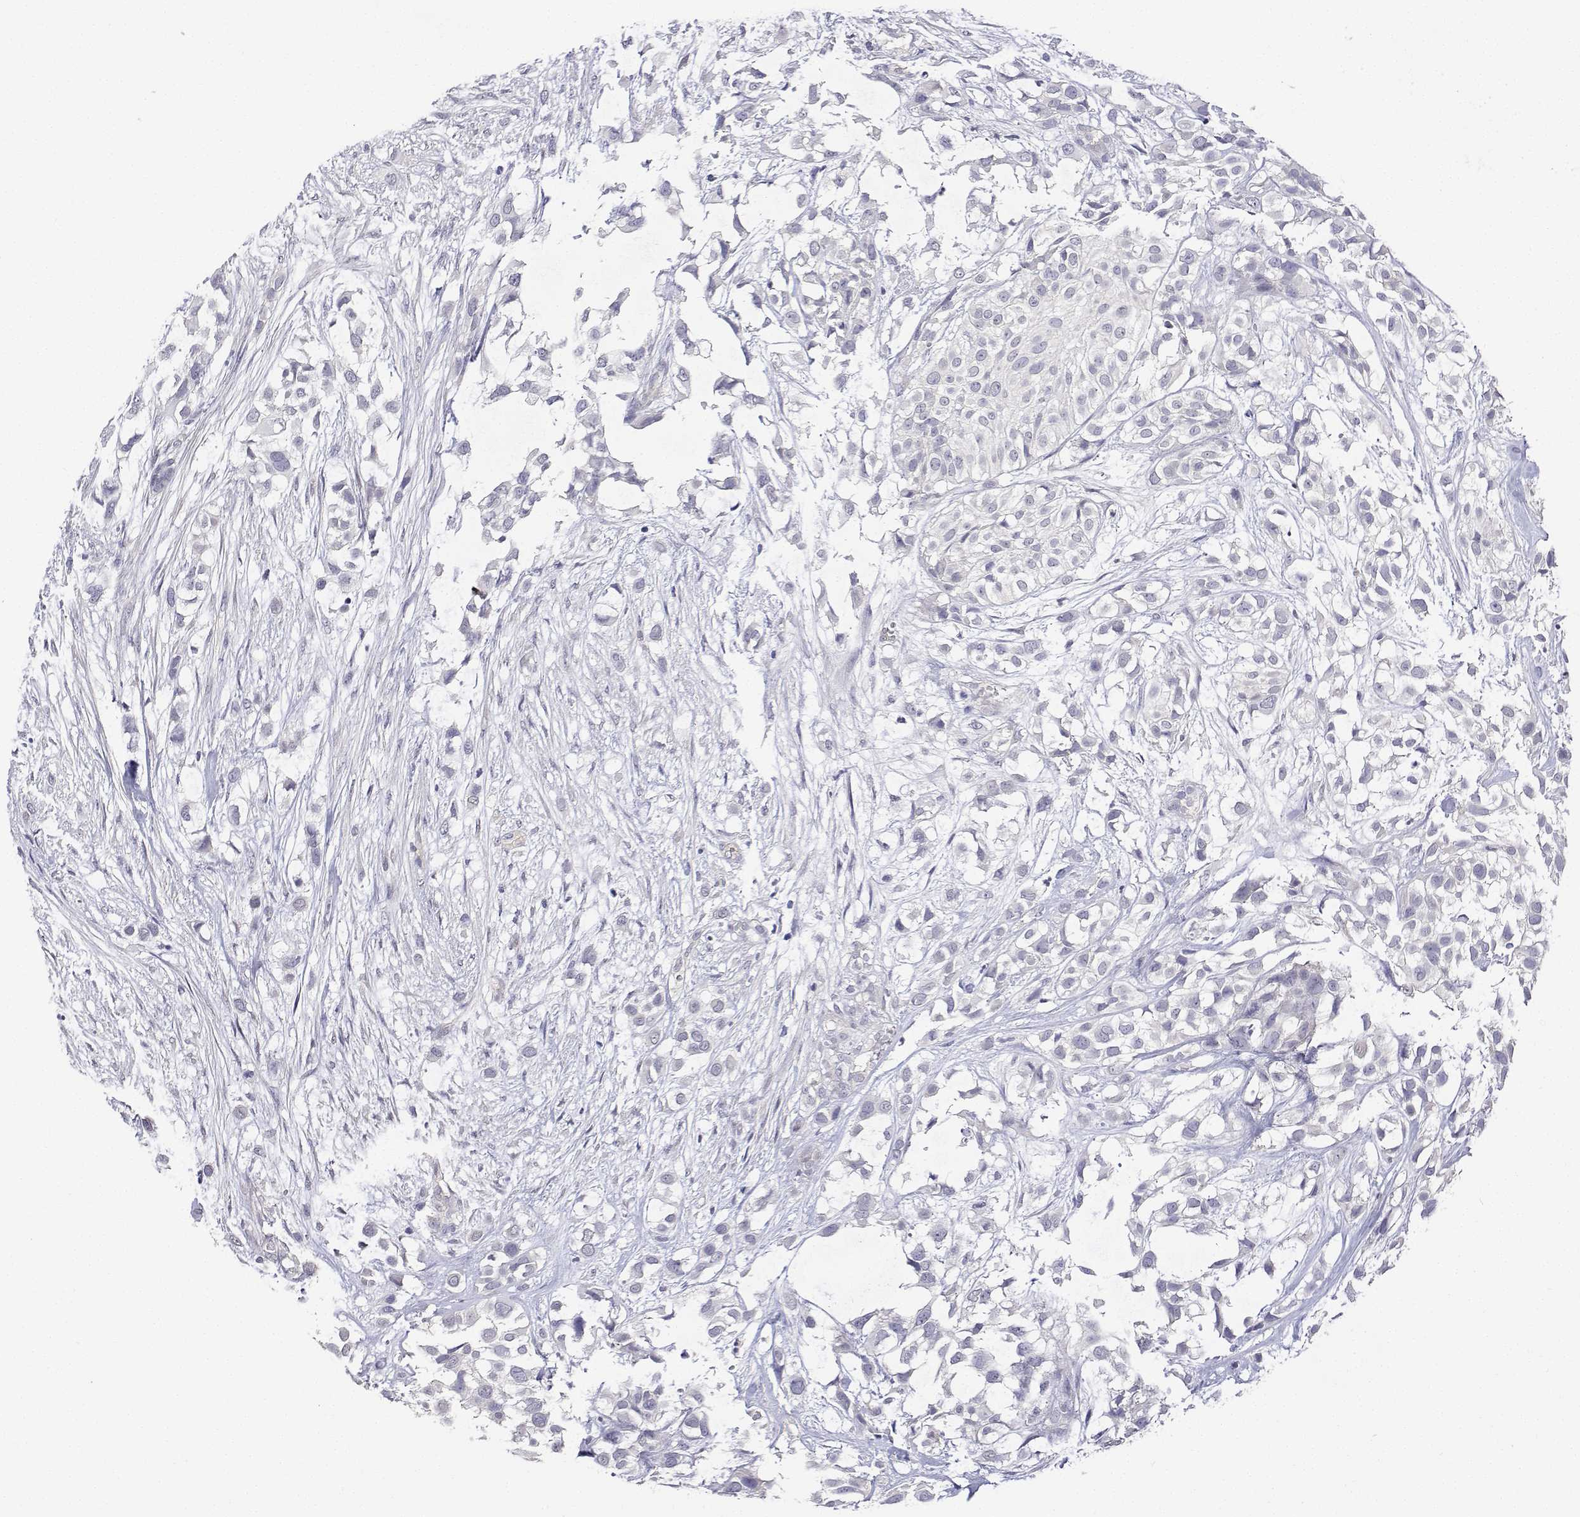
{"staining": {"intensity": "negative", "quantity": "none", "location": "none"}, "tissue": "urothelial cancer", "cell_type": "Tumor cells", "image_type": "cancer", "snomed": [{"axis": "morphology", "description": "Urothelial carcinoma, High grade"}, {"axis": "topography", "description": "Urinary bladder"}], "caption": "Urothelial carcinoma (high-grade) was stained to show a protein in brown. There is no significant expression in tumor cells.", "gene": "PLCB1", "patient": {"sex": "male", "age": 56}}